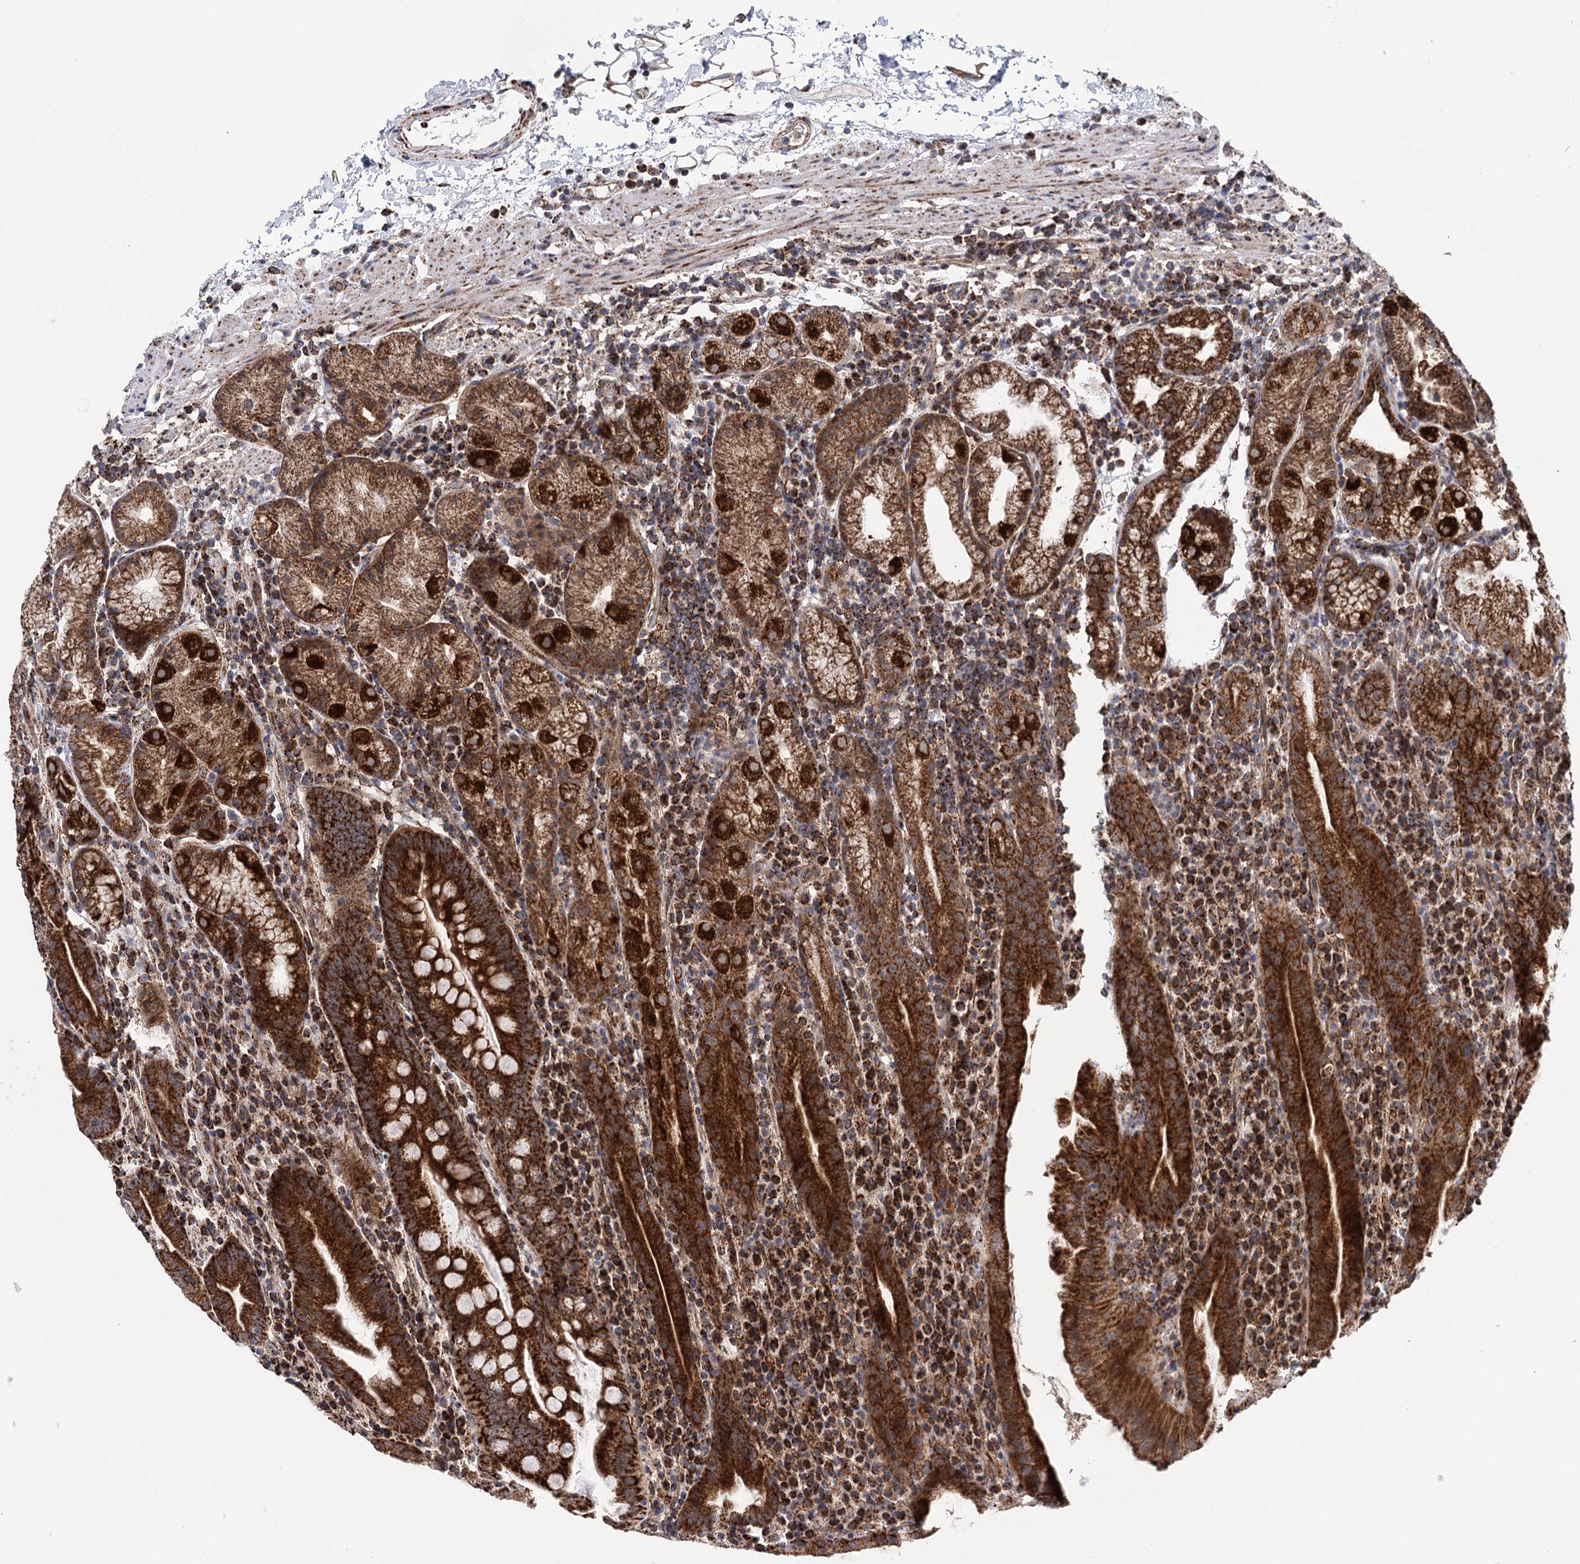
{"staining": {"intensity": "strong", "quantity": ">75%", "location": "cytoplasmic/membranous"}, "tissue": "stomach", "cell_type": "Glandular cells", "image_type": "normal", "snomed": [{"axis": "morphology", "description": "Normal tissue, NOS"}, {"axis": "morphology", "description": "Inflammation, NOS"}, {"axis": "topography", "description": "Stomach"}], "caption": "DAB immunohistochemical staining of benign stomach displays strong cytoplasmic/membranous protein positivity in approximately >75% of glandular cells.", "gene": "SUCLA2", "patient": {"sex": "male", "age": 79}}